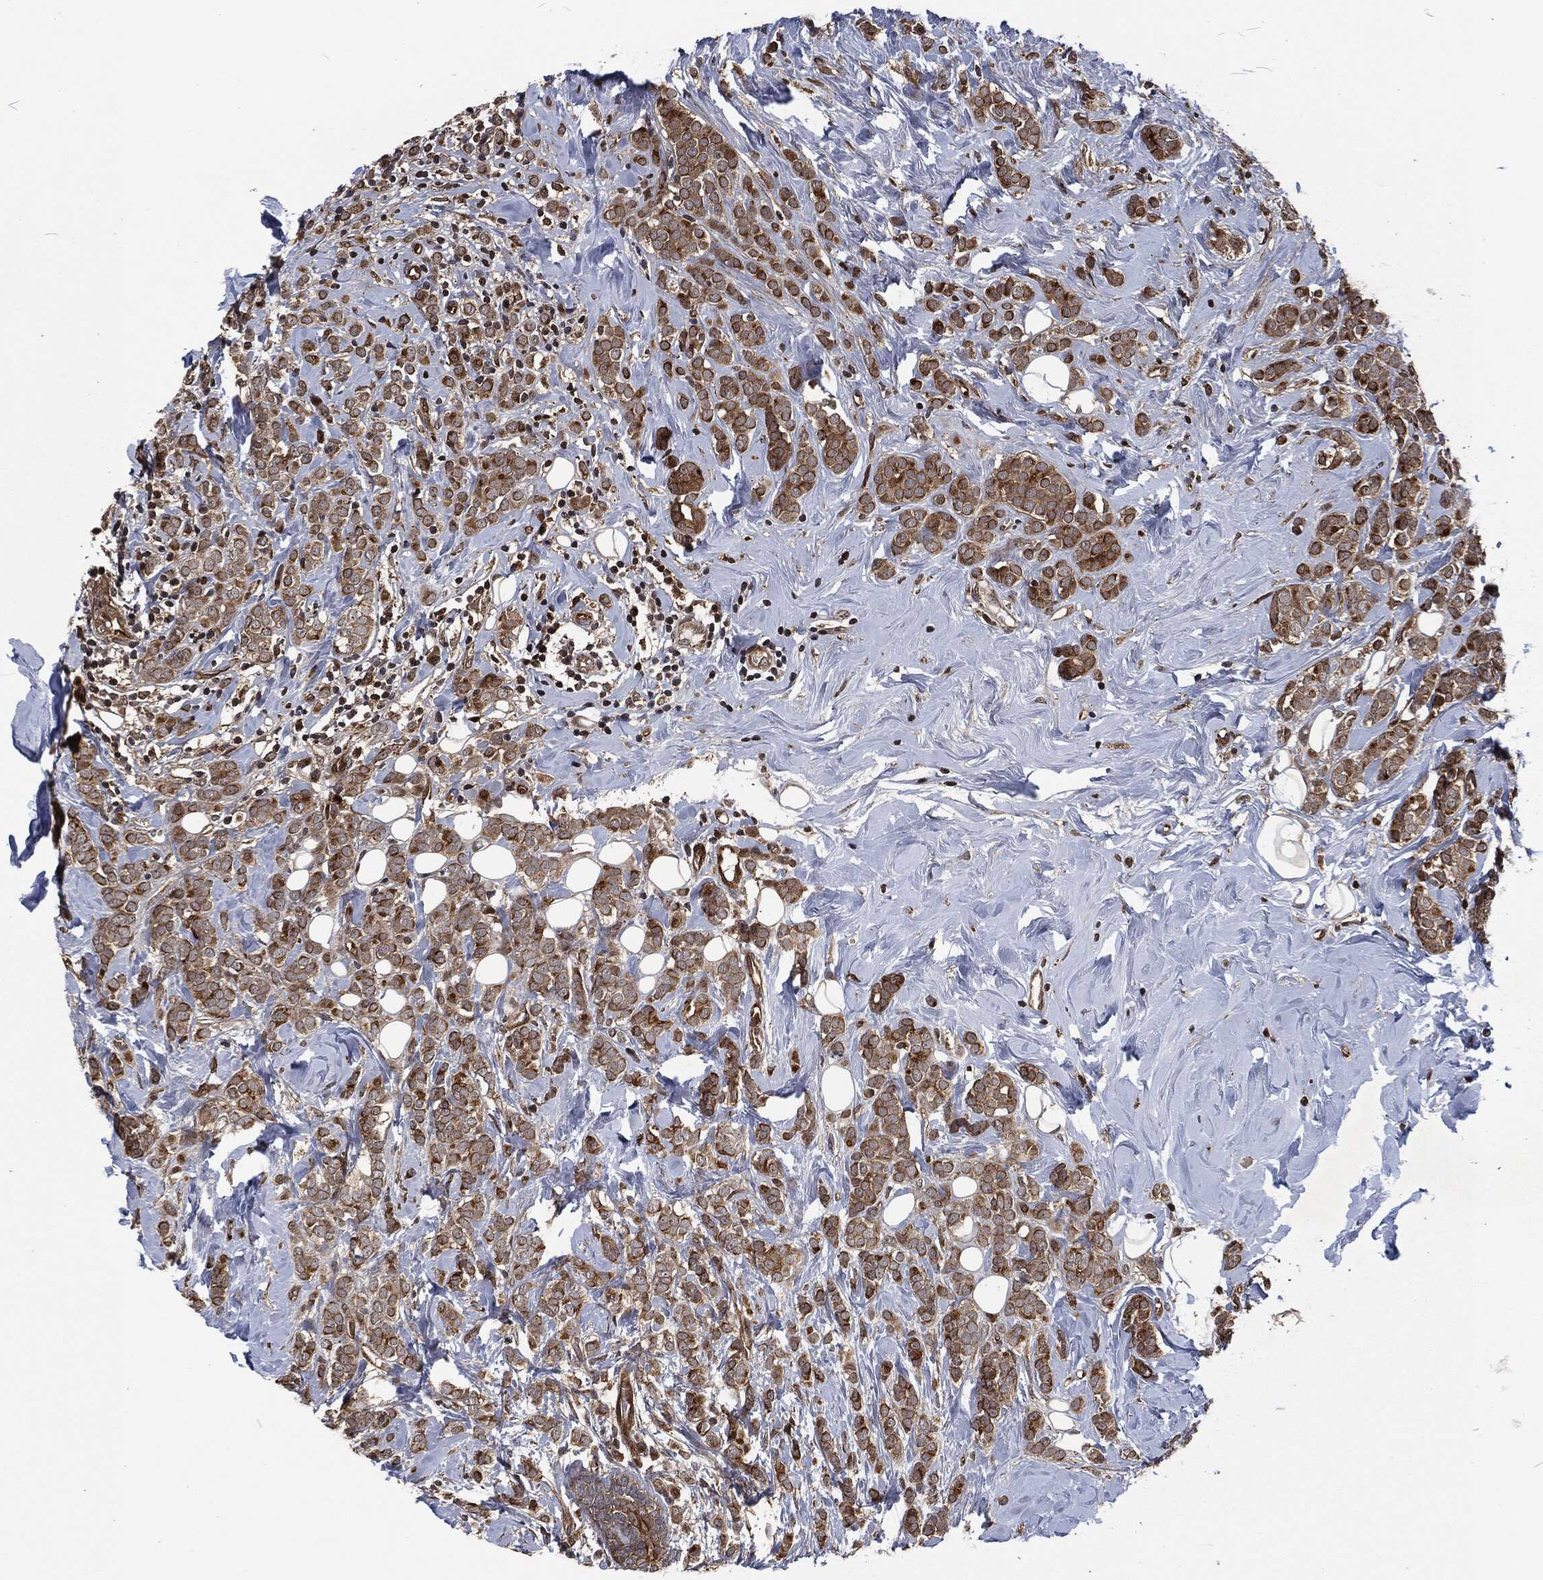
{"staining": {"intensity": "weak", "quantity": ">75%", "location": "cytoplasmic/membranous"}, "tissue": "breast cancer", "cell_type": "Tumor cells", "image_type": "cancer", "snomed": [{"axis": "morphology", "description": "Lobular carcinoma"}, {"axis": "topography", "description": "Breast"}], "caption": "This micrograph demonstrates immunohistochemistry staining of human lobular carcinoma (breast), with low weak cytoplasmic/membranous expression in approximately >75% of tumor cells.", "gene": "CMPK2", "patient": {"sex": "female", "age": 49}}